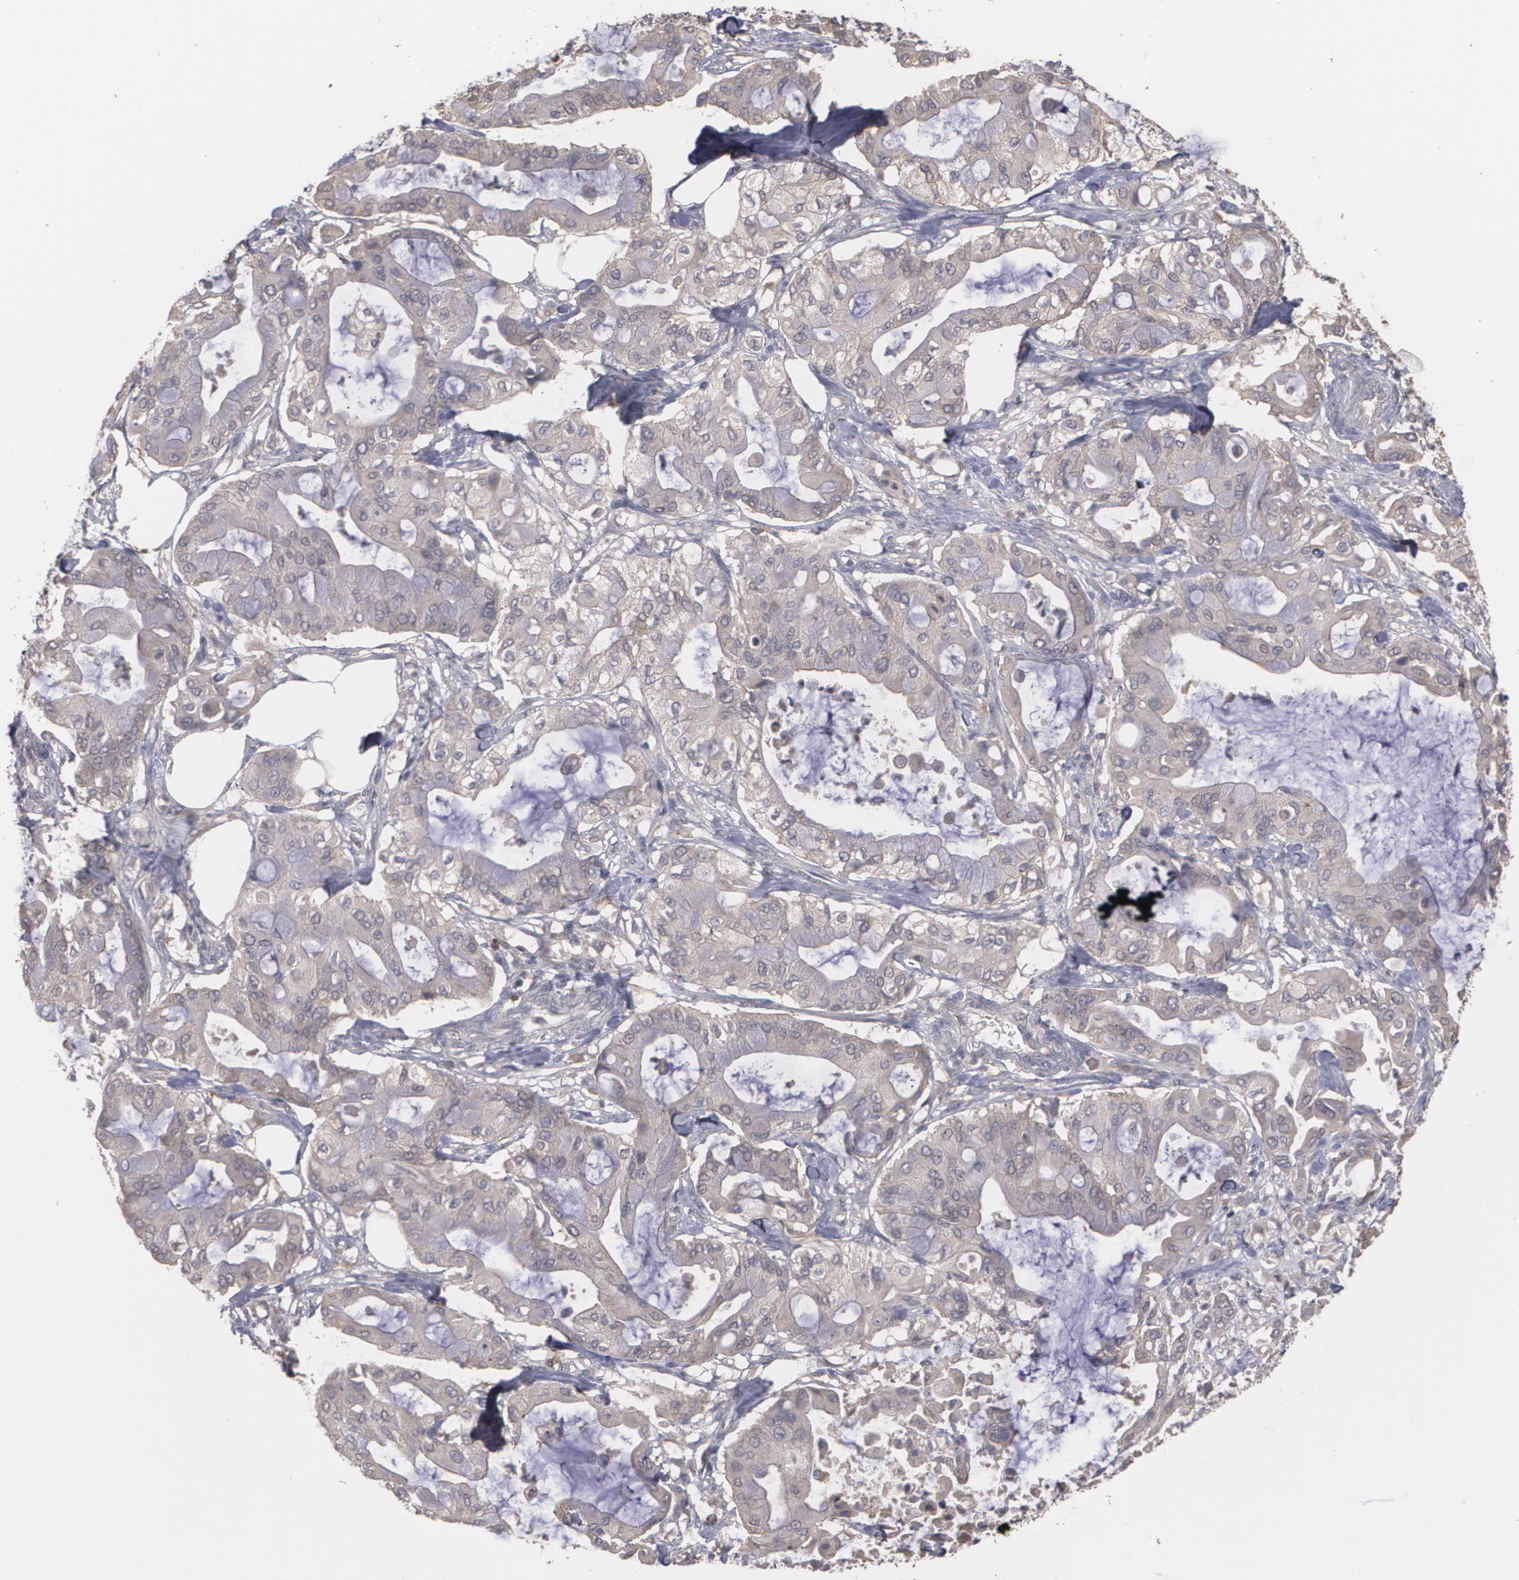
{"staining": {"intensity": "weak", "quantity": ">75%", "location": "cytoplasmic/membranous"}, "tissue": "pancreatic cancer", "cell_type": "Tumor cells", "image_type": "cancer", "snomed": [{"axis": "morphology", "description": "Adenocarcinoma, NOS"}, {"axis": "morphology", "description": "Adenocarcinoma, metastatic, NOS"}, {"axis": "topography", "description": "Lymph node"}, {"axis": "topography", "description": "Pancreas"}, {"axis": "topography", "description": "Duodenum"}], "caption": "Brown immunohistochemical staining in pancreatic cancer (metastatic adenocarcinoma) exhibits weak cytoplasmic/membranous staining in about >75% of tumor cells.", "gene": "ARF6", "patient": {"sex": "female", "age": 64}}